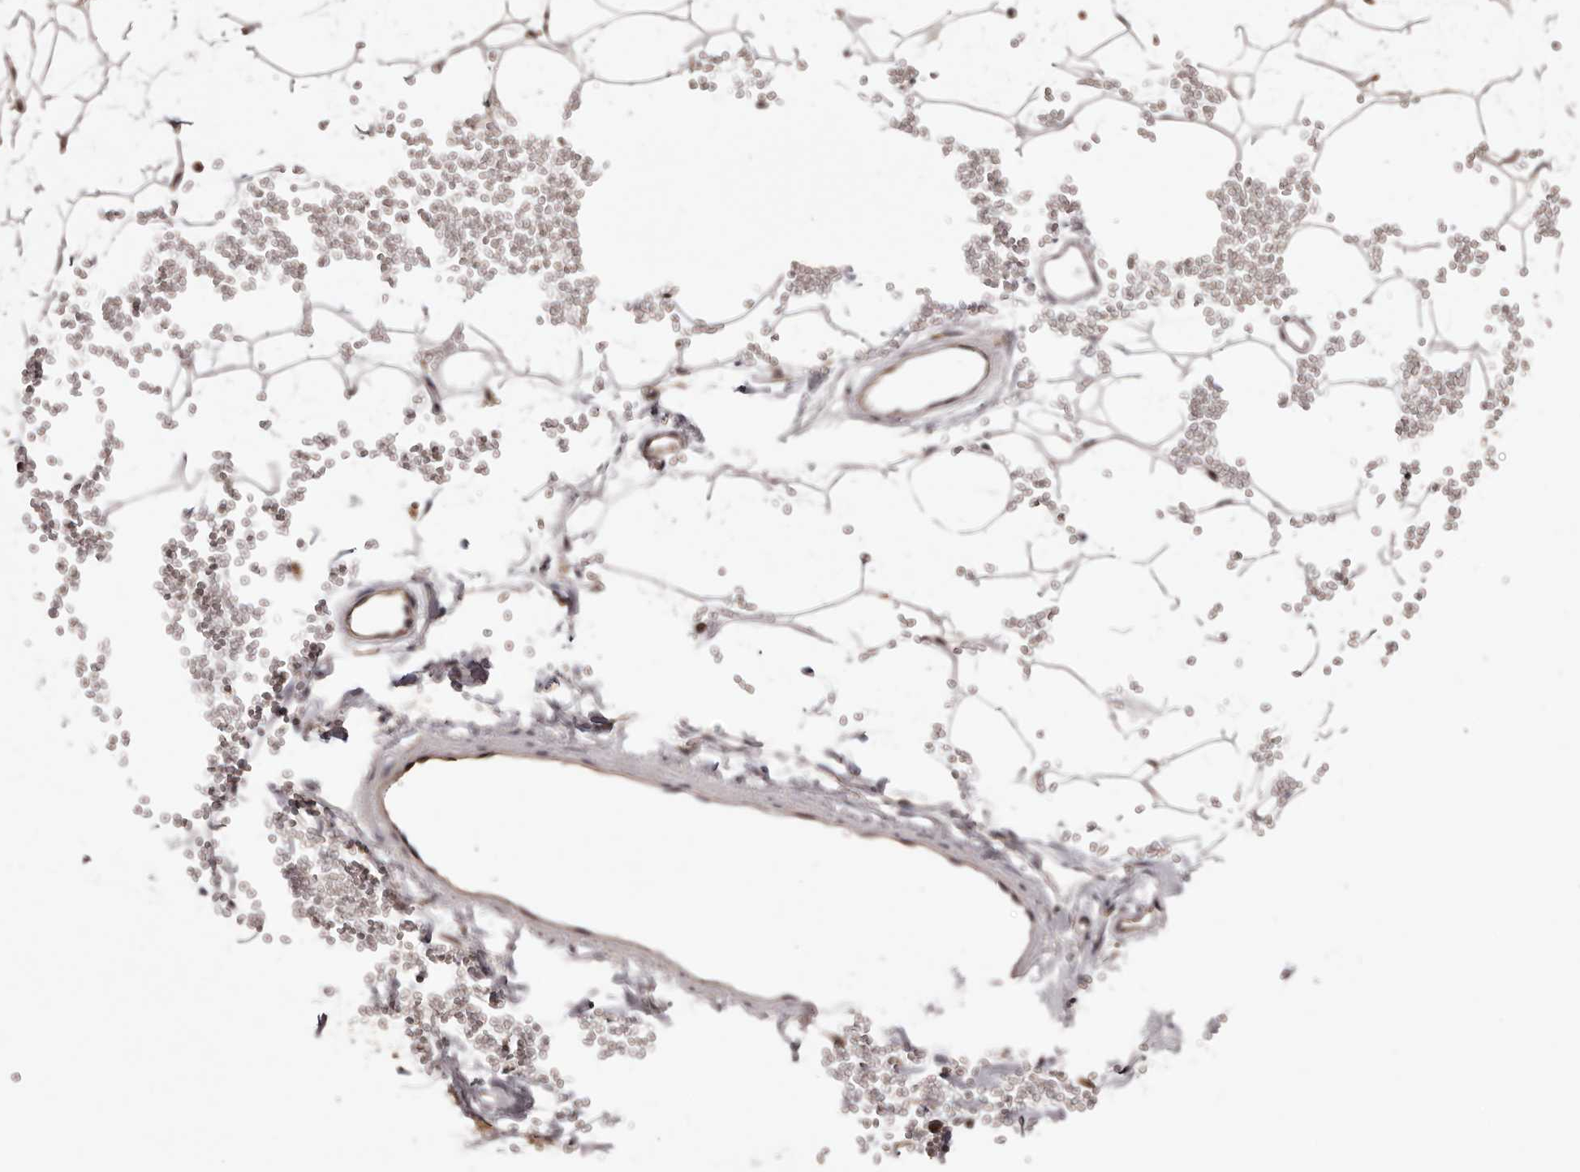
{"staining": {"intensity": "negative", "quantity": "none", "location": "none"}, "tissue": "adipose tissue", "cell_type": "Adipocytes", "image_type": "normal", "snomed": [{"axis": "morphology", "description": "Normal tissue, NOS"}, {"axis": "topography", "description": "Breast"}], "caption": "Adipocytes show no significant expression in normal adipose tissue. (DAB (3,3'-diaminobenzidine) immunohistochemistry (IHC) with hematoxylin counter stain).", "gene": "MDP1", "patient": {"sex": "female", "age": 23}}